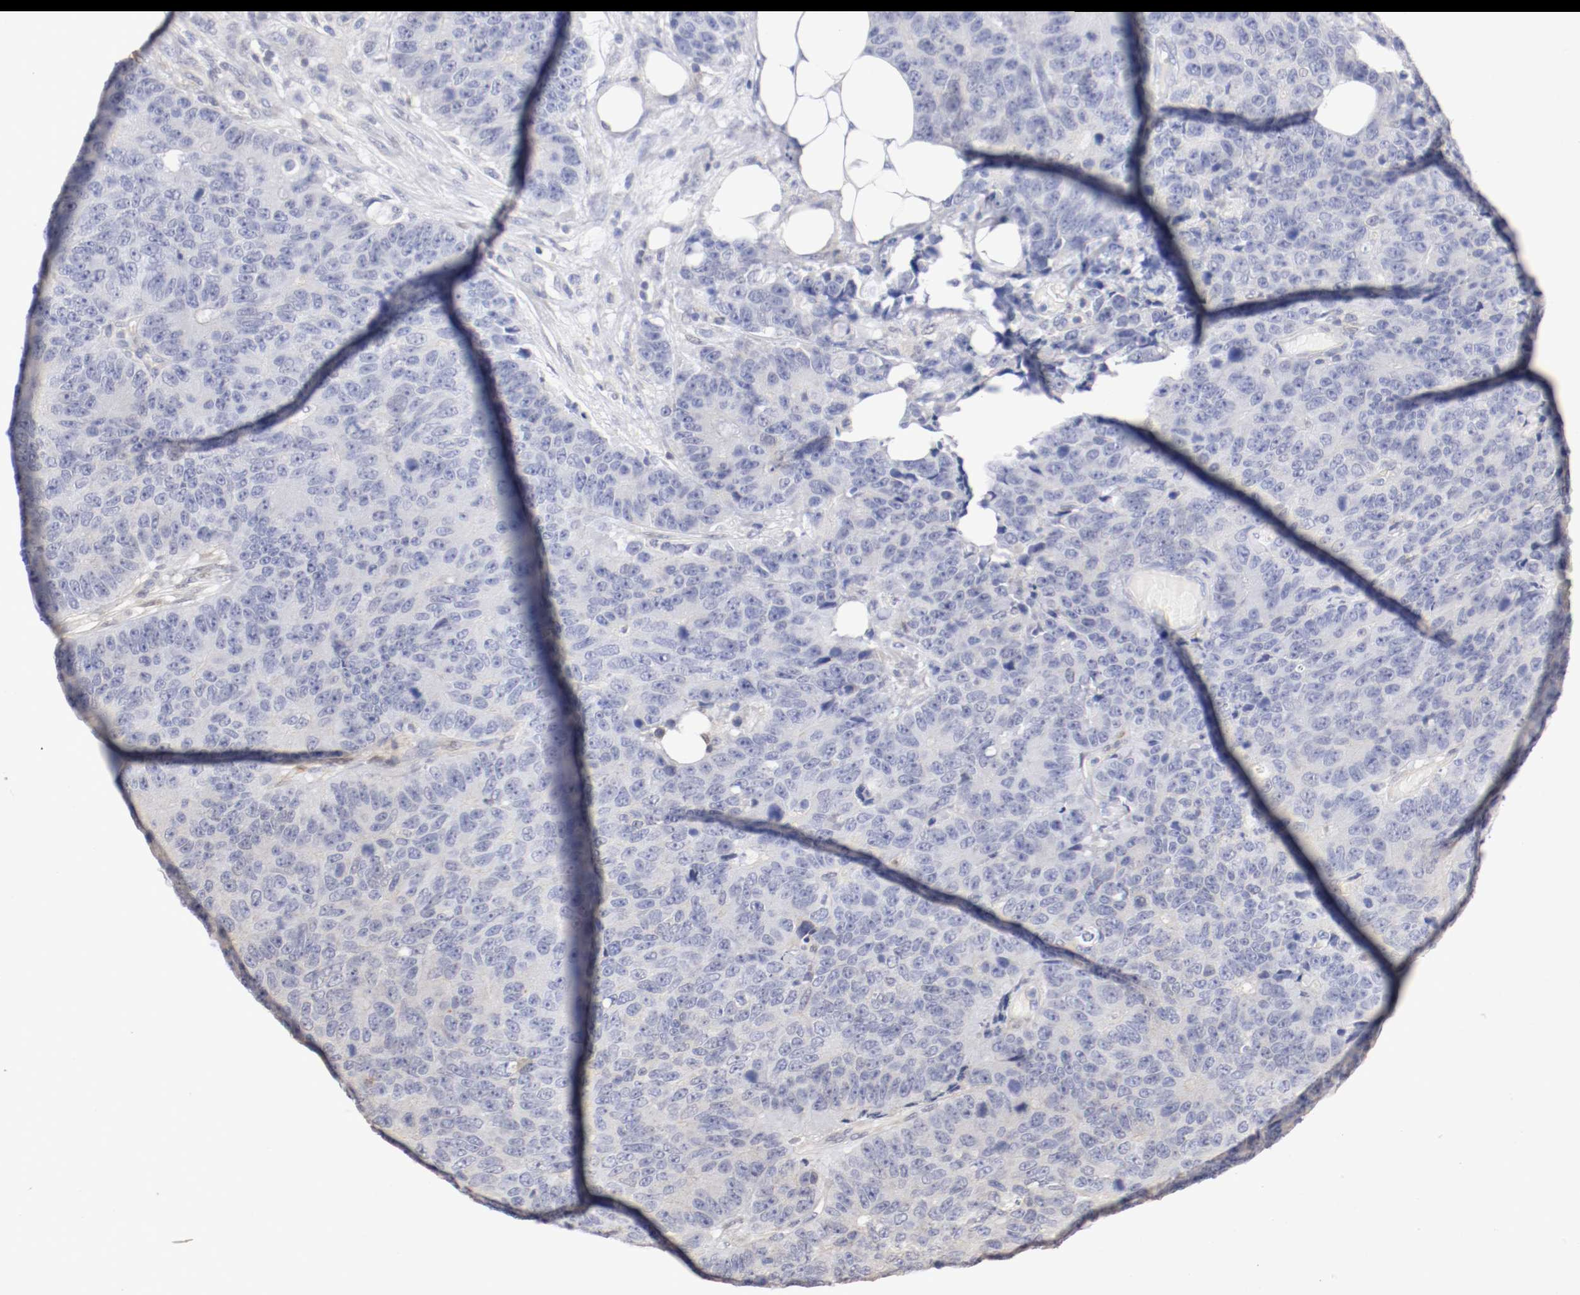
{"staining": {"intensity": "negative", "quantity": "none", "location": "none"}, "tissue": "colorectal cancer", "cell_type": "Tumor cells", "image_type": "cancer", "snomed": [{"axis": "morphology", "description": "Adenocarcinoma, NOS"}, {"axis": "topography", "description": "Colon"}], "caption": "Protein analysis of adenocarcinoma (colorectal) displays no significant staining in tumor cells. The staining was performed using DAB (3,3'-diaminobenzidine) to visualize the protein expression in brown, while the nuclei were stained in blue with hematoxylin (Magnification: 20x).", "gene": "CDK6", "patient": {"sex": "female", "age": 86}}